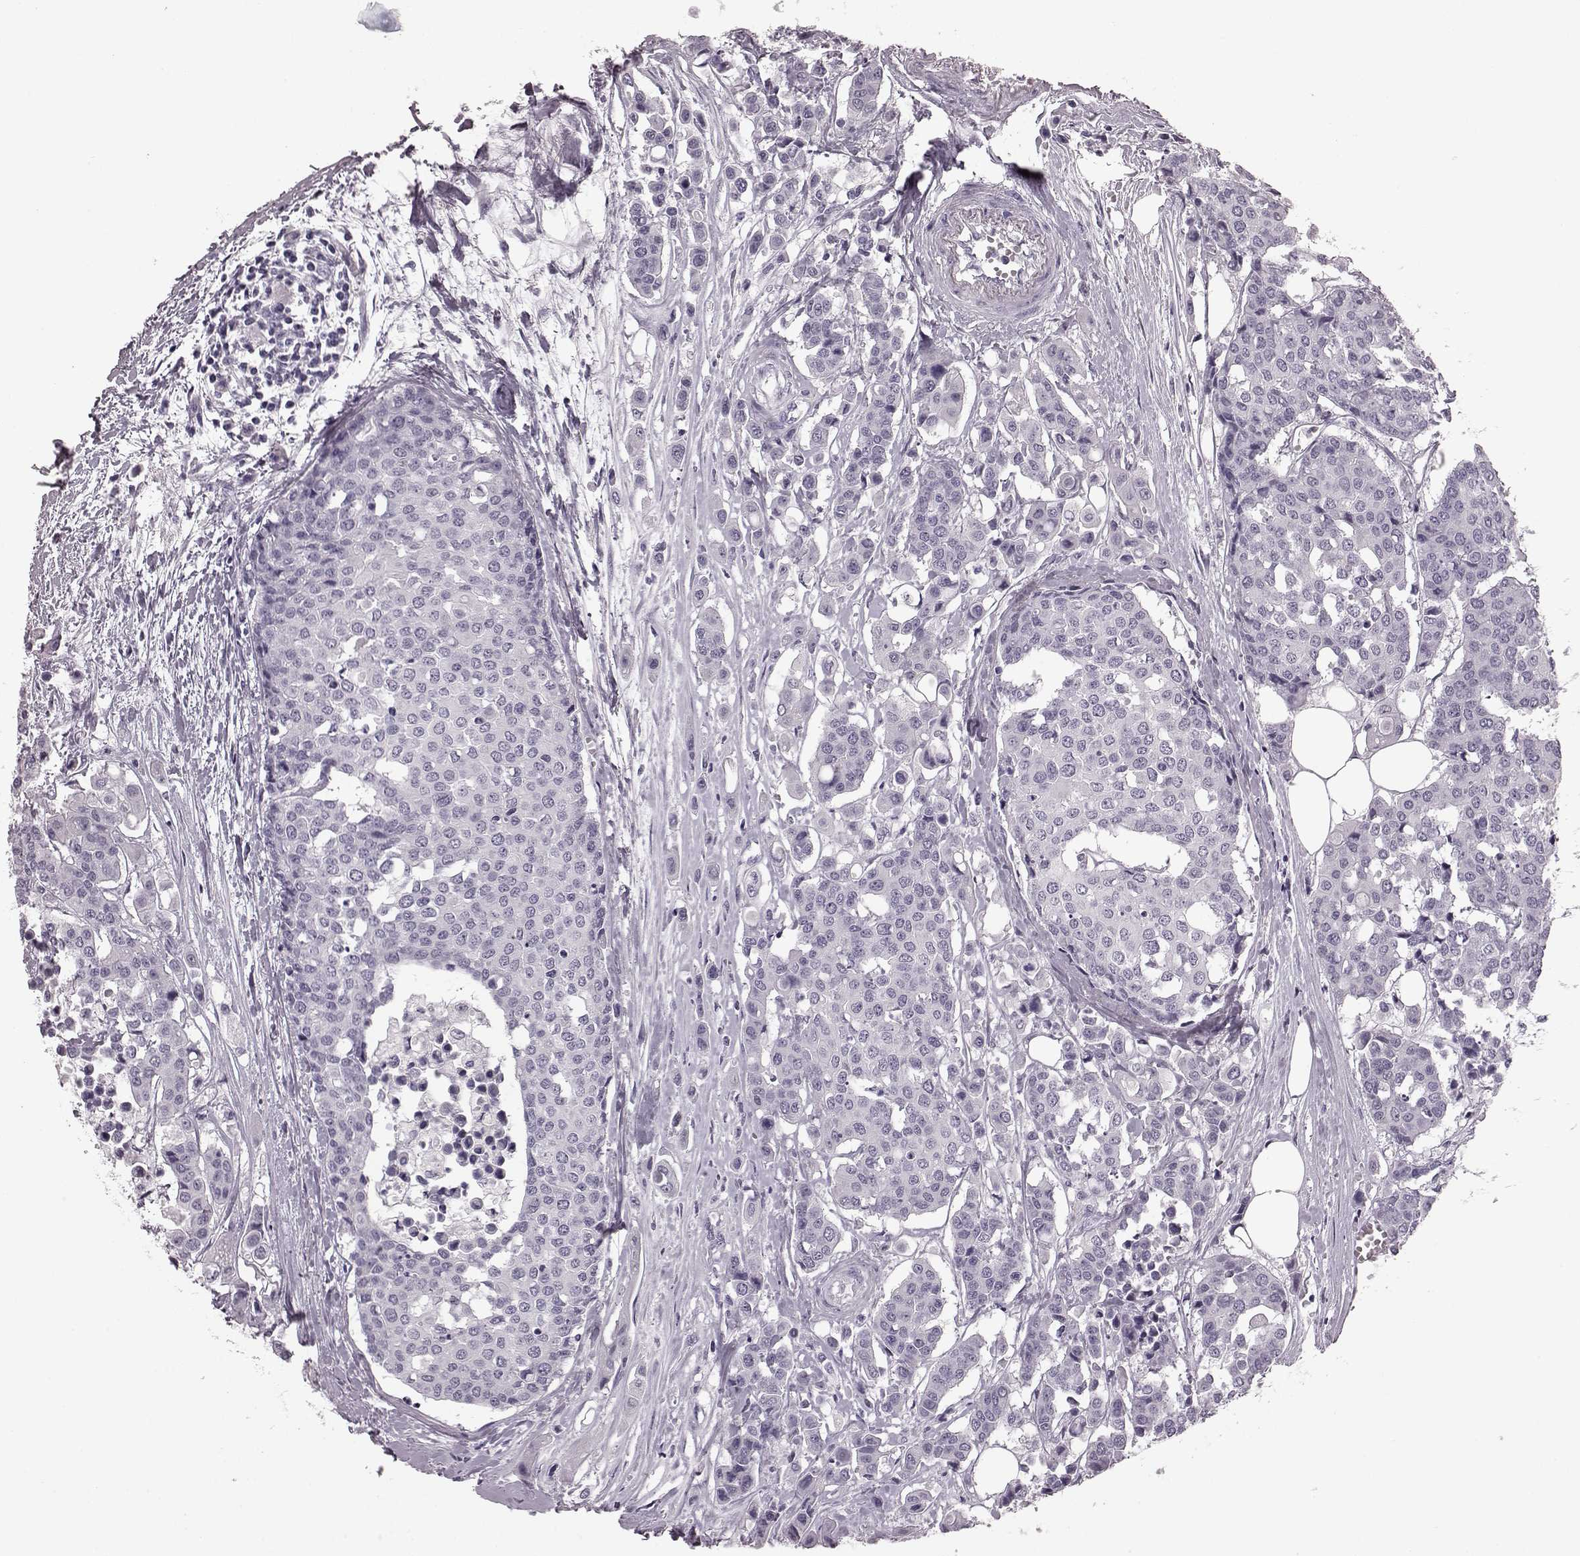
{"staining": {"intensity": "negative", "quantity": "none", "location": "none"}, "tissue": "carcinoid", "cell_type": "Tumor cells", "image_type": "cancer", "snomed": [{"axis": "morphology", "description": "Carcinoid, malignant, NOS"}, {"axis": "topography", "description": "Colon"}], "caption": "Tumor cells are negative for brown protein staining in carcinoid.", "gene": "AIPL1", "patient": {"sex": "male", "age": 81}}